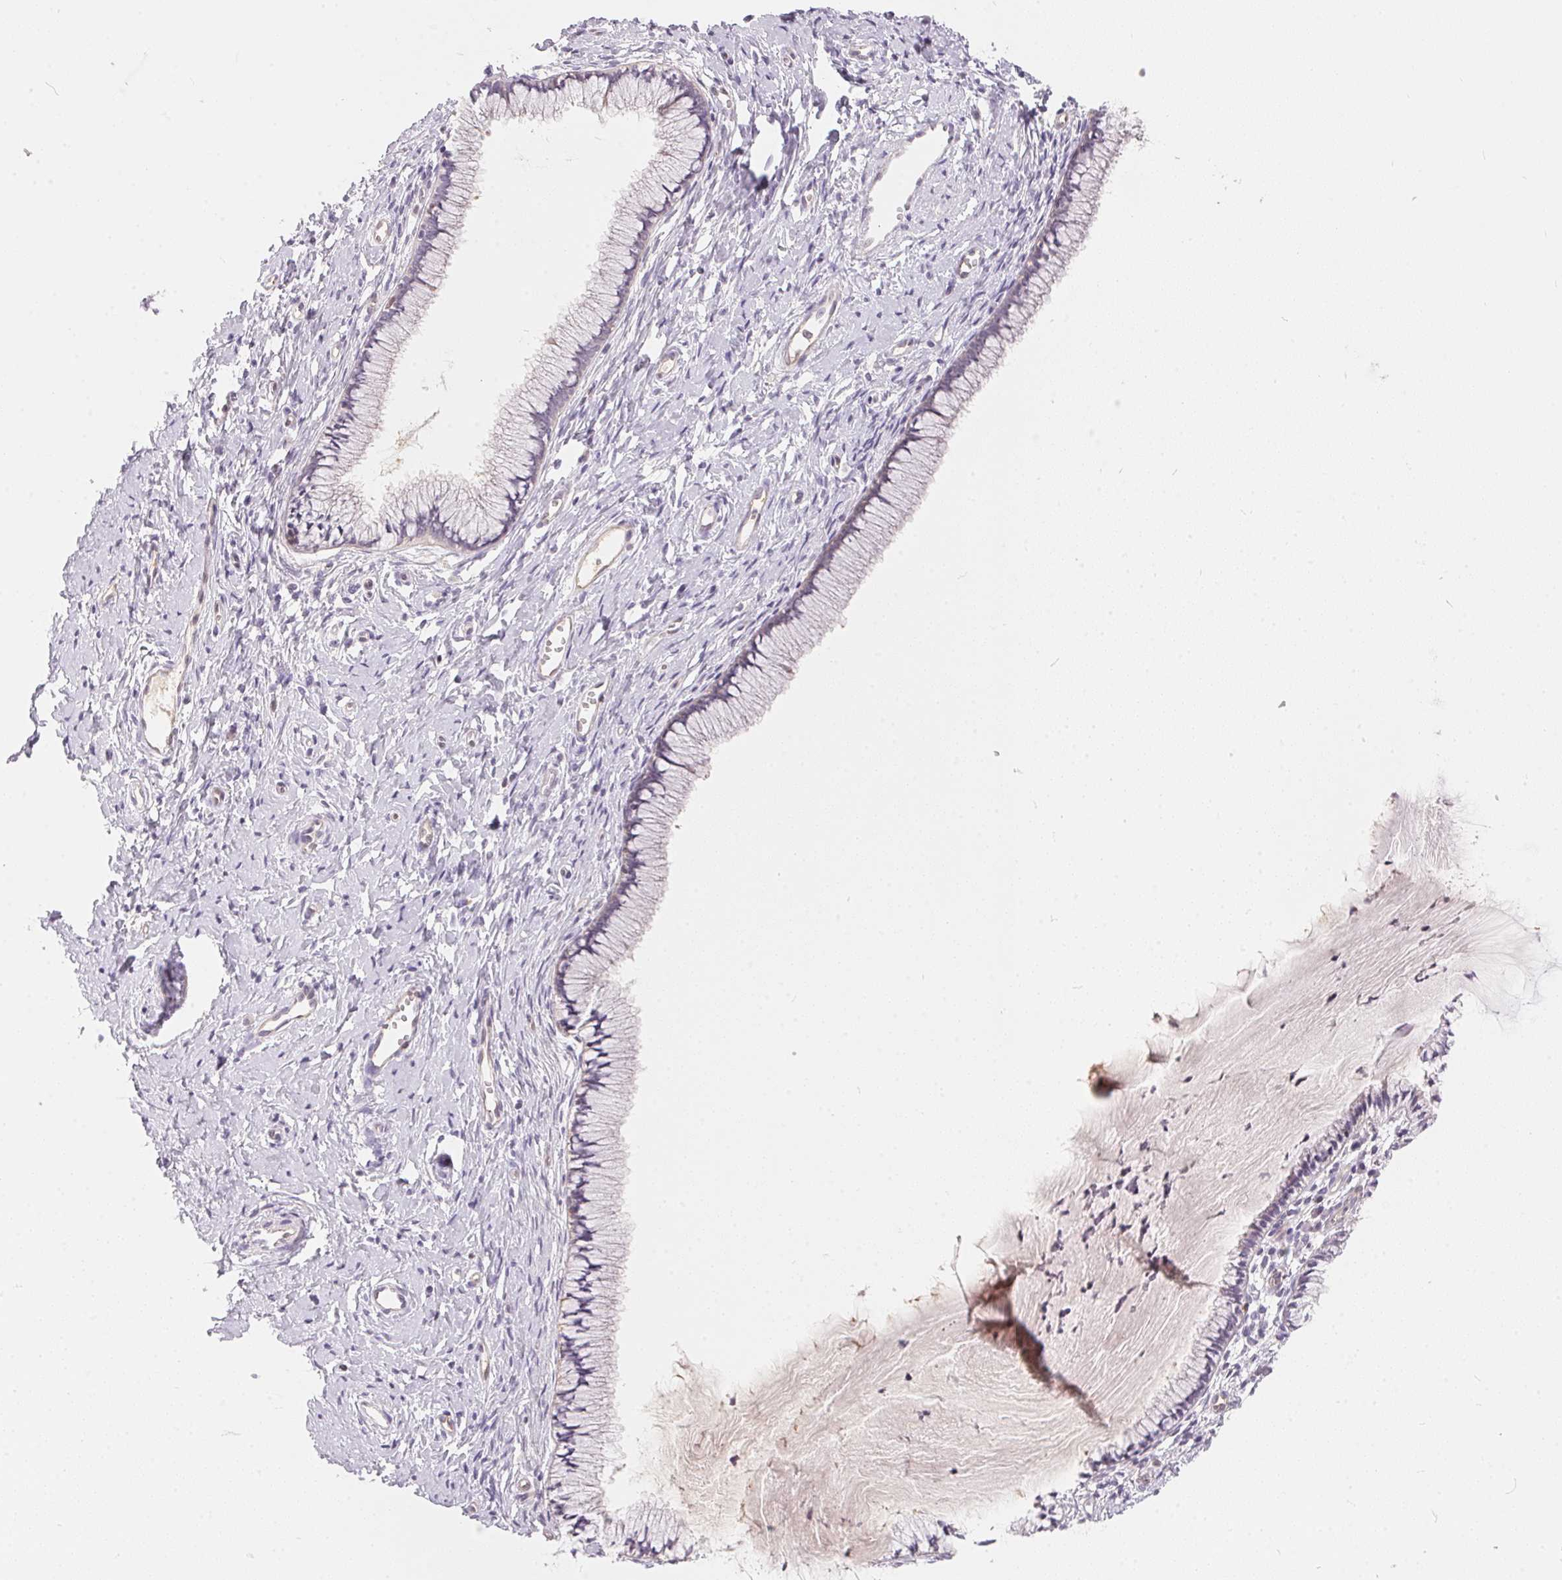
{"staining": {"intensity": "negative", "quantity": "none", "location": "none"}, "tissue": "cervix", "cell_type": "Glandular cells", "image_type": "normal", "snomed": [{"axis": "morphology", "description": "Normal tissue, NOS"}, {"axis": "topography", "description": "Cervix"}], "caption": "This is a photomicrograph of IHC staining of normal cervix, which shows no staining in glandular cells.", "gene": "BLMH", "patient": {"sex": "female", "age": 40}}